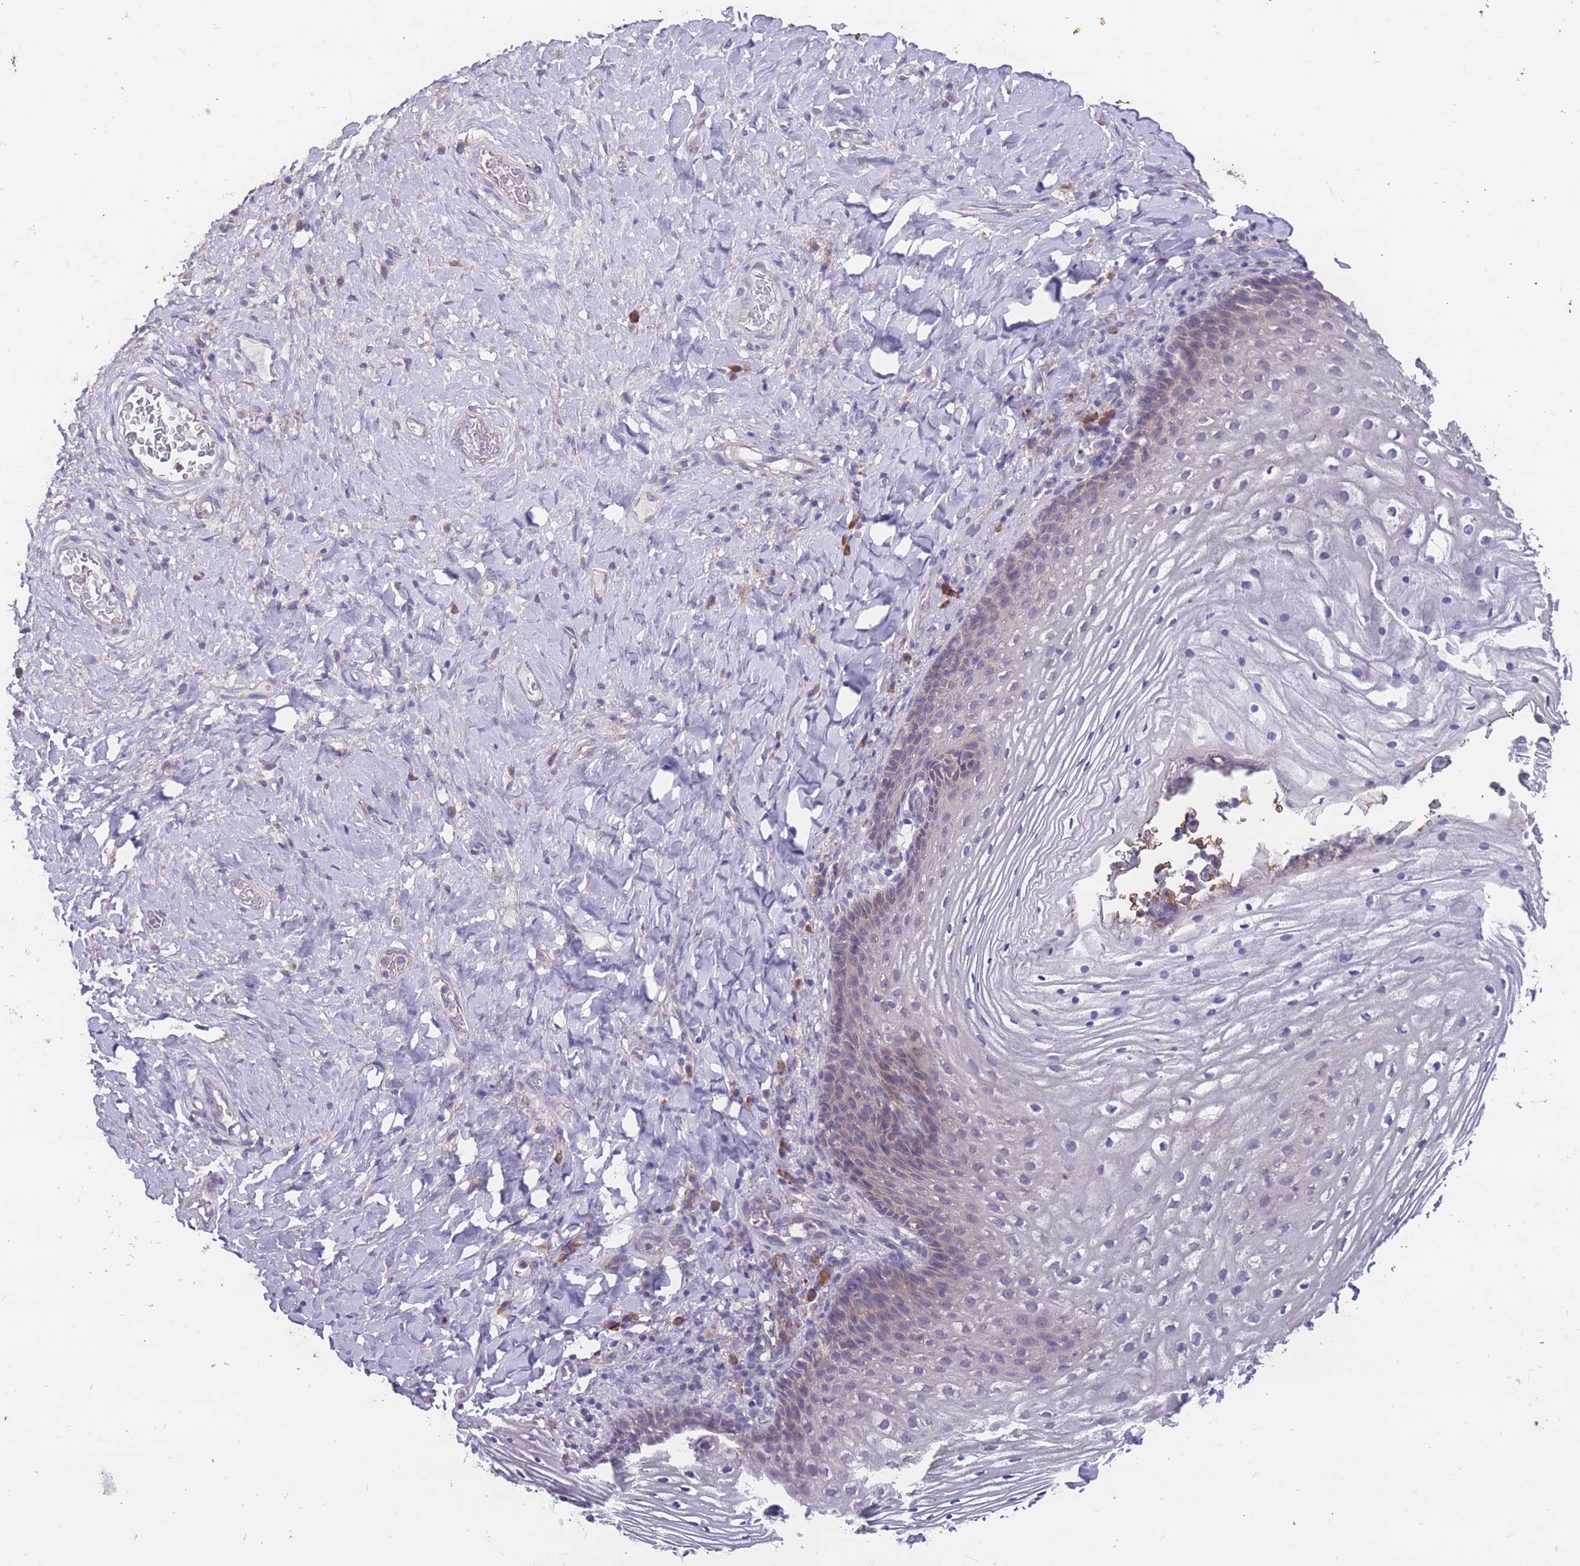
{"staining": {"intensity": "weak", "quantity": "<25%", "location": "cytoplasmic/membranous"}, "tissue": "vagina", "cell_type": "Squamous epithelial cells", "image_type": "normal", "snomed": [{"axis": "morphology", "description": "Normal tissue, NOS"}, {"axis": "topography", "description": "Vagina"}], "caption": "This photomicrograph is of unremarkable vagina stained with immunohistochemistry (IHC) to label a protein in brown with the nuclei are counter-stained blue. There is no positivity in squamous epithelial cells.", "gene": "STIM2", "patient": {"sex": "female", "age": 60}}